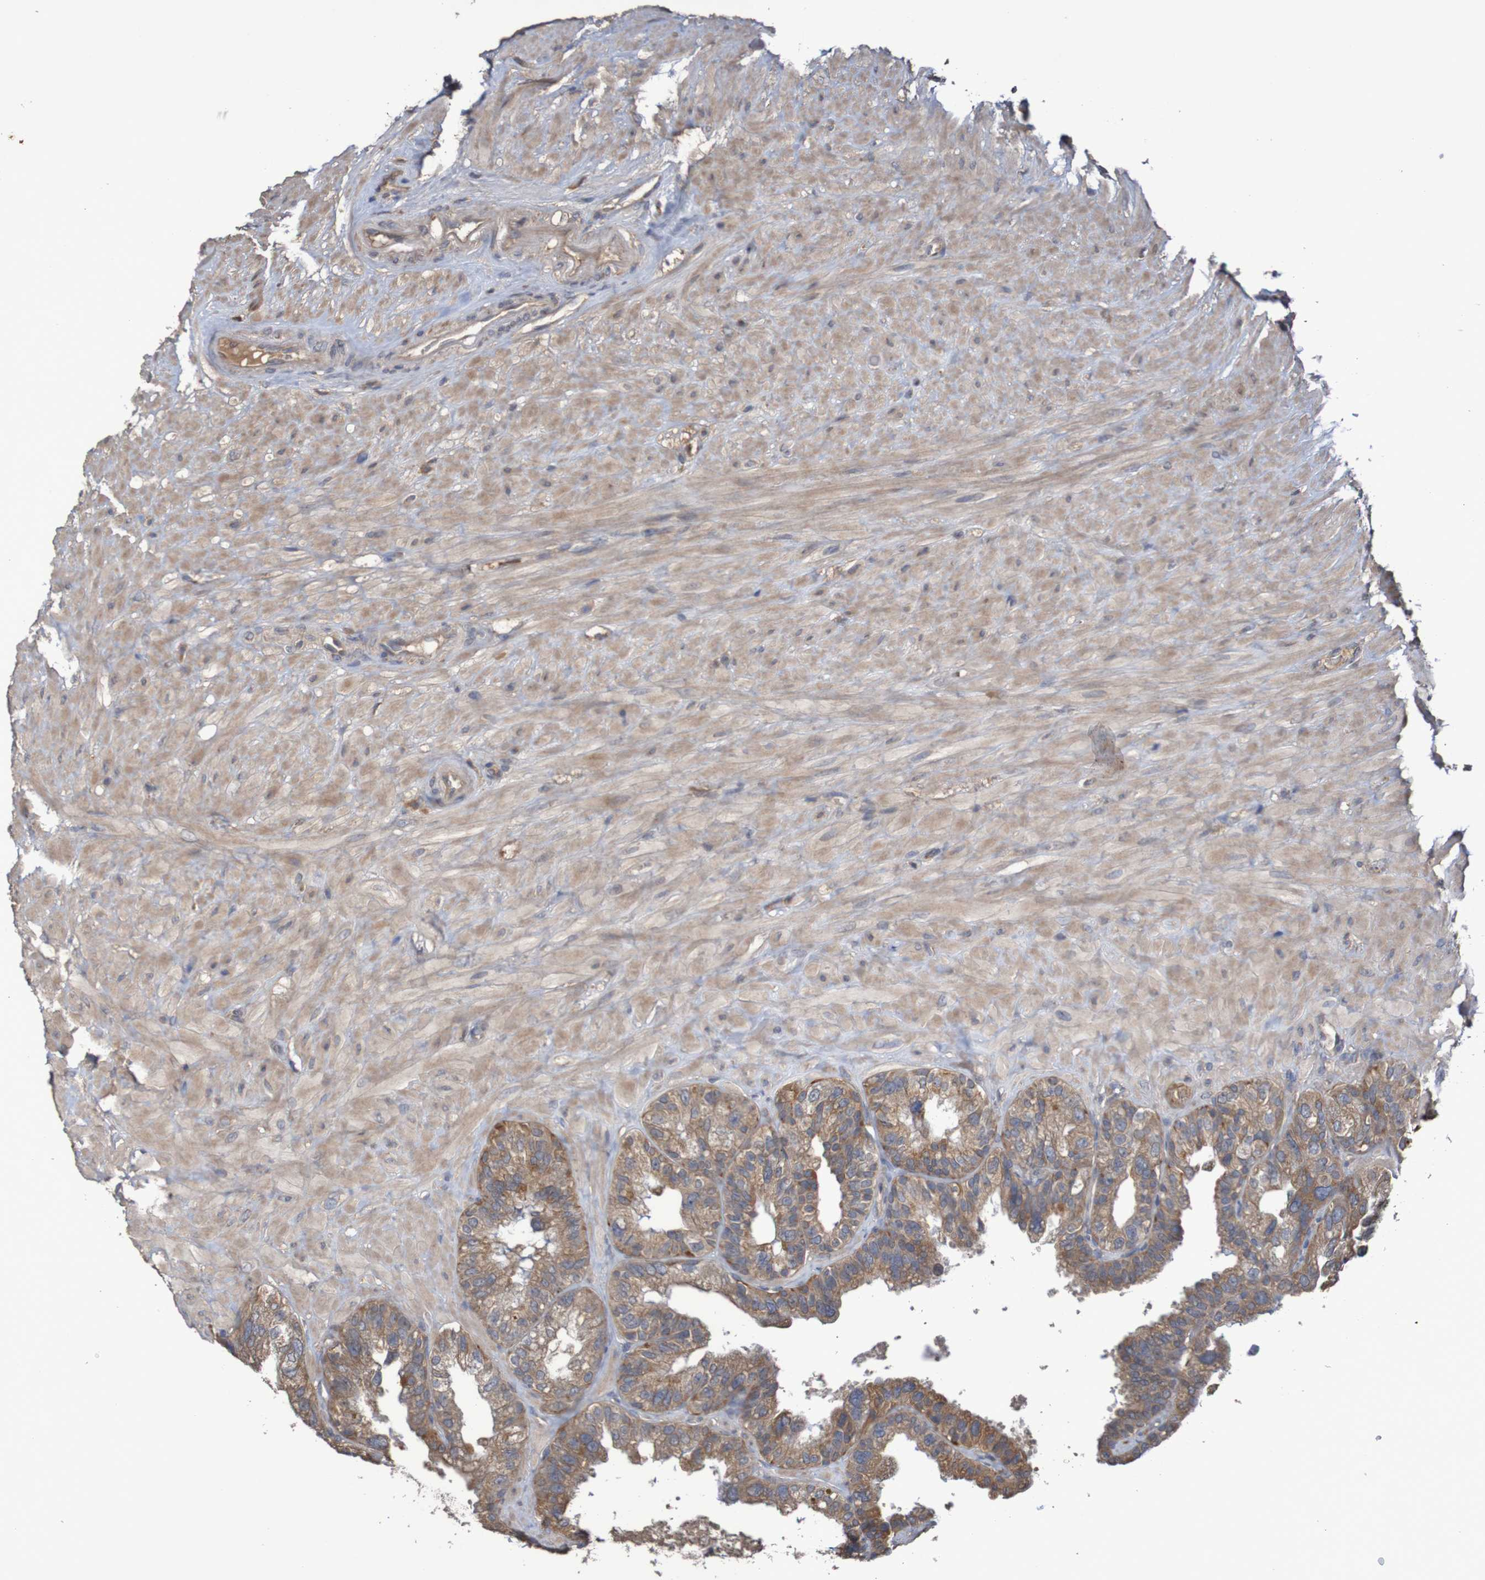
{"staining": {"intensity": "moderate", "quantity": ">75%", "location": "cytoplasmic/membranous"}, "tissue": "seminal vesicle", "cell_type": "Glandular cells", "image_type": "normal", "snomed": [{"axis": "morphology", "description": "Normal tissue, NOS"}, {"axis": "topography", "description": "Seminal veicle"}], "caption": "IHC of normal seminal vesicle reveals medium levels of moderate cytoplasmic/membranous expression in about >75% of glandular cells.", "gene": "PHYH", "patient": {"sex": "male", "age": 68}}